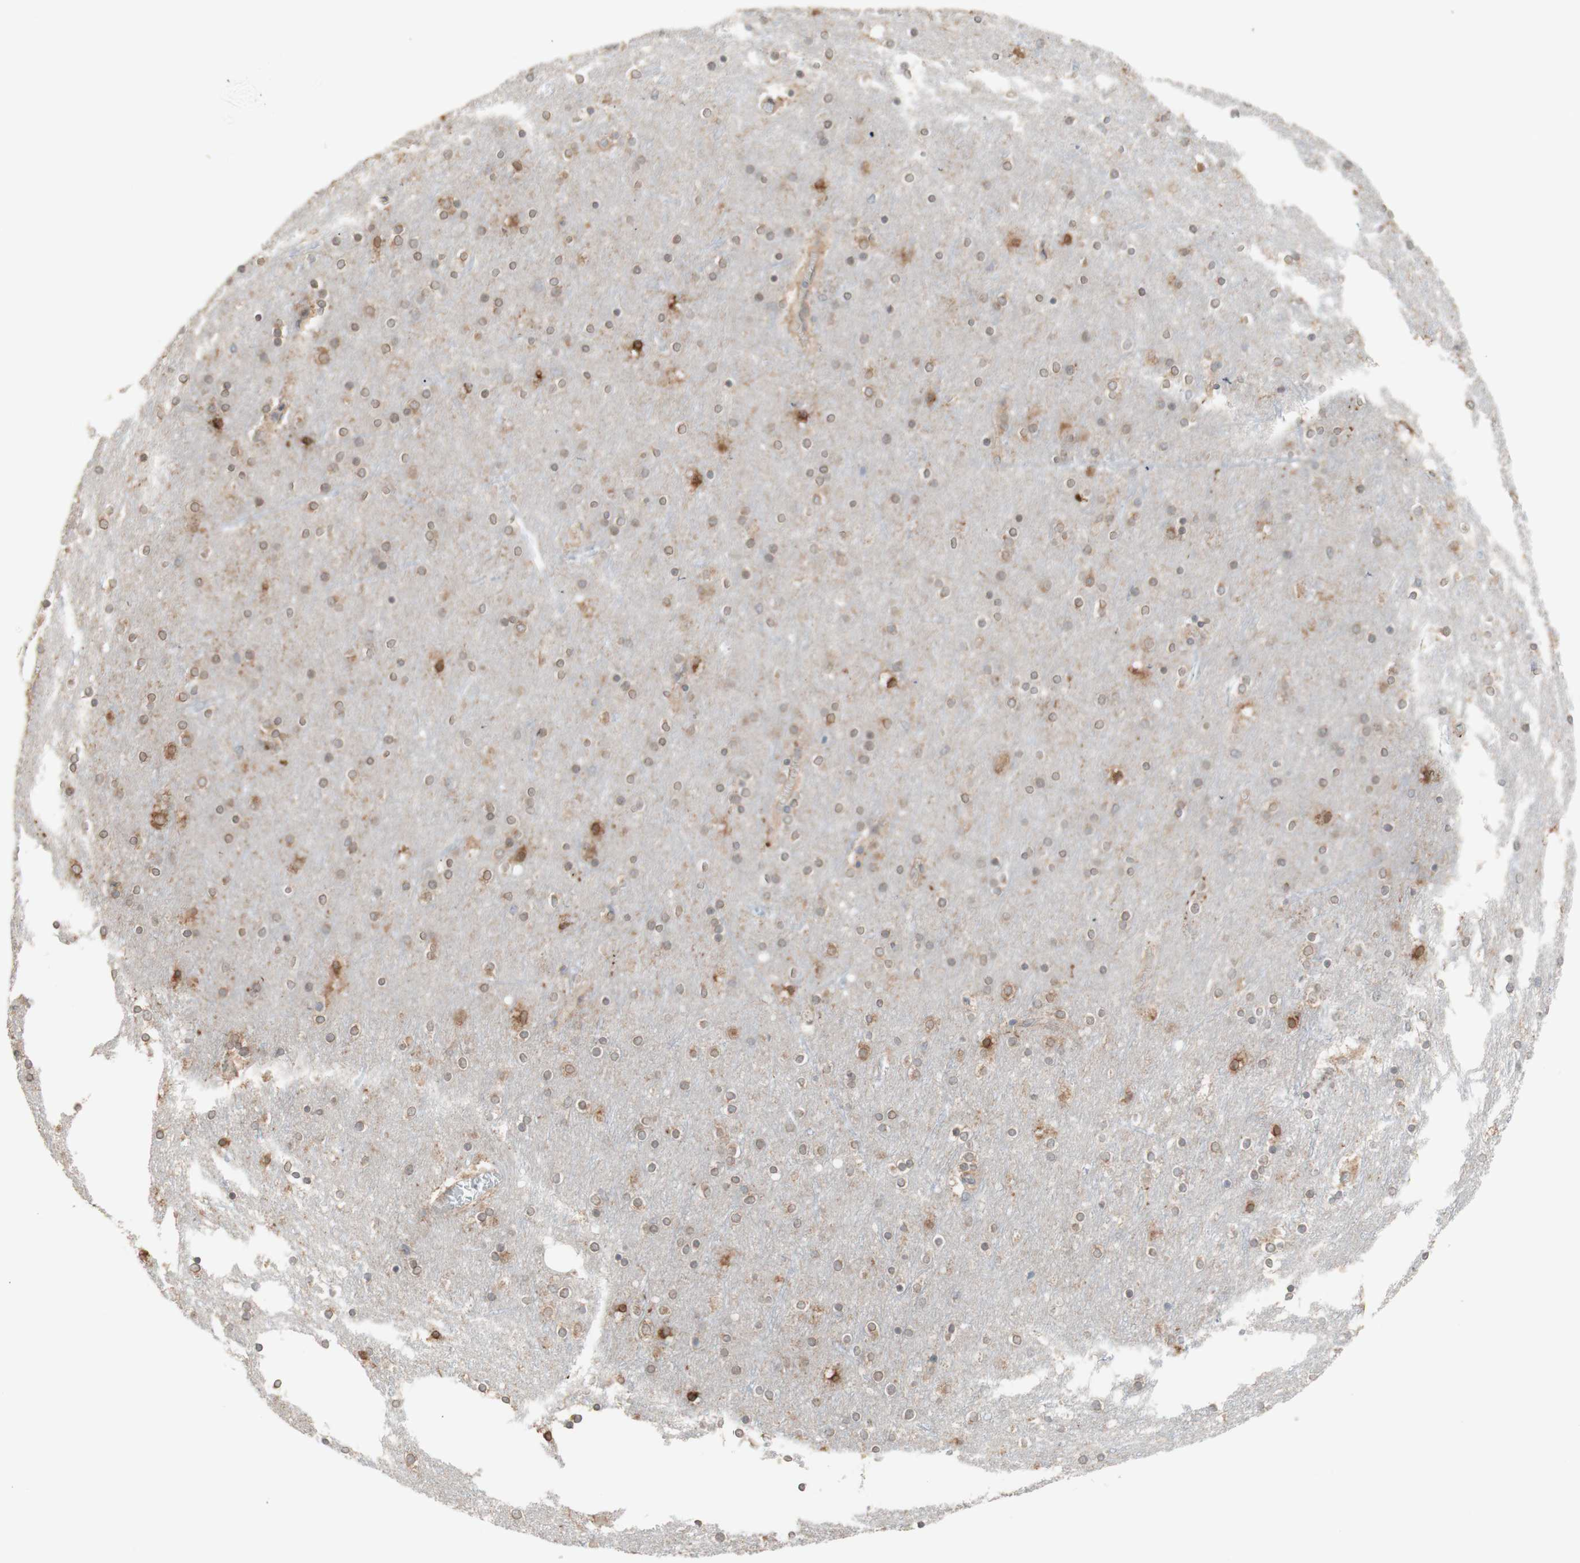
{"staining": {"intensity": "weak", "quantity": "25%-75%", "location": "cytoplasmic/membranous"}, "tissue": "cerebral cortex", "cell_type": "Endothelial cells", "image_type": "normal", "snomed": [{"axis": "morphology", "description": "Normal tissue, NOS"}, {"axis": "topography", "description": "Cerebral cortex"}], "caption": "DAB immunohistochemical staining of normal cerebral cortex reveals weak cytoplasmic/membranous protein positivity in approximately 25%-75% of endothelial cells.", "gene": "COMT", "patient": {"sex": "female", "age": 54}}